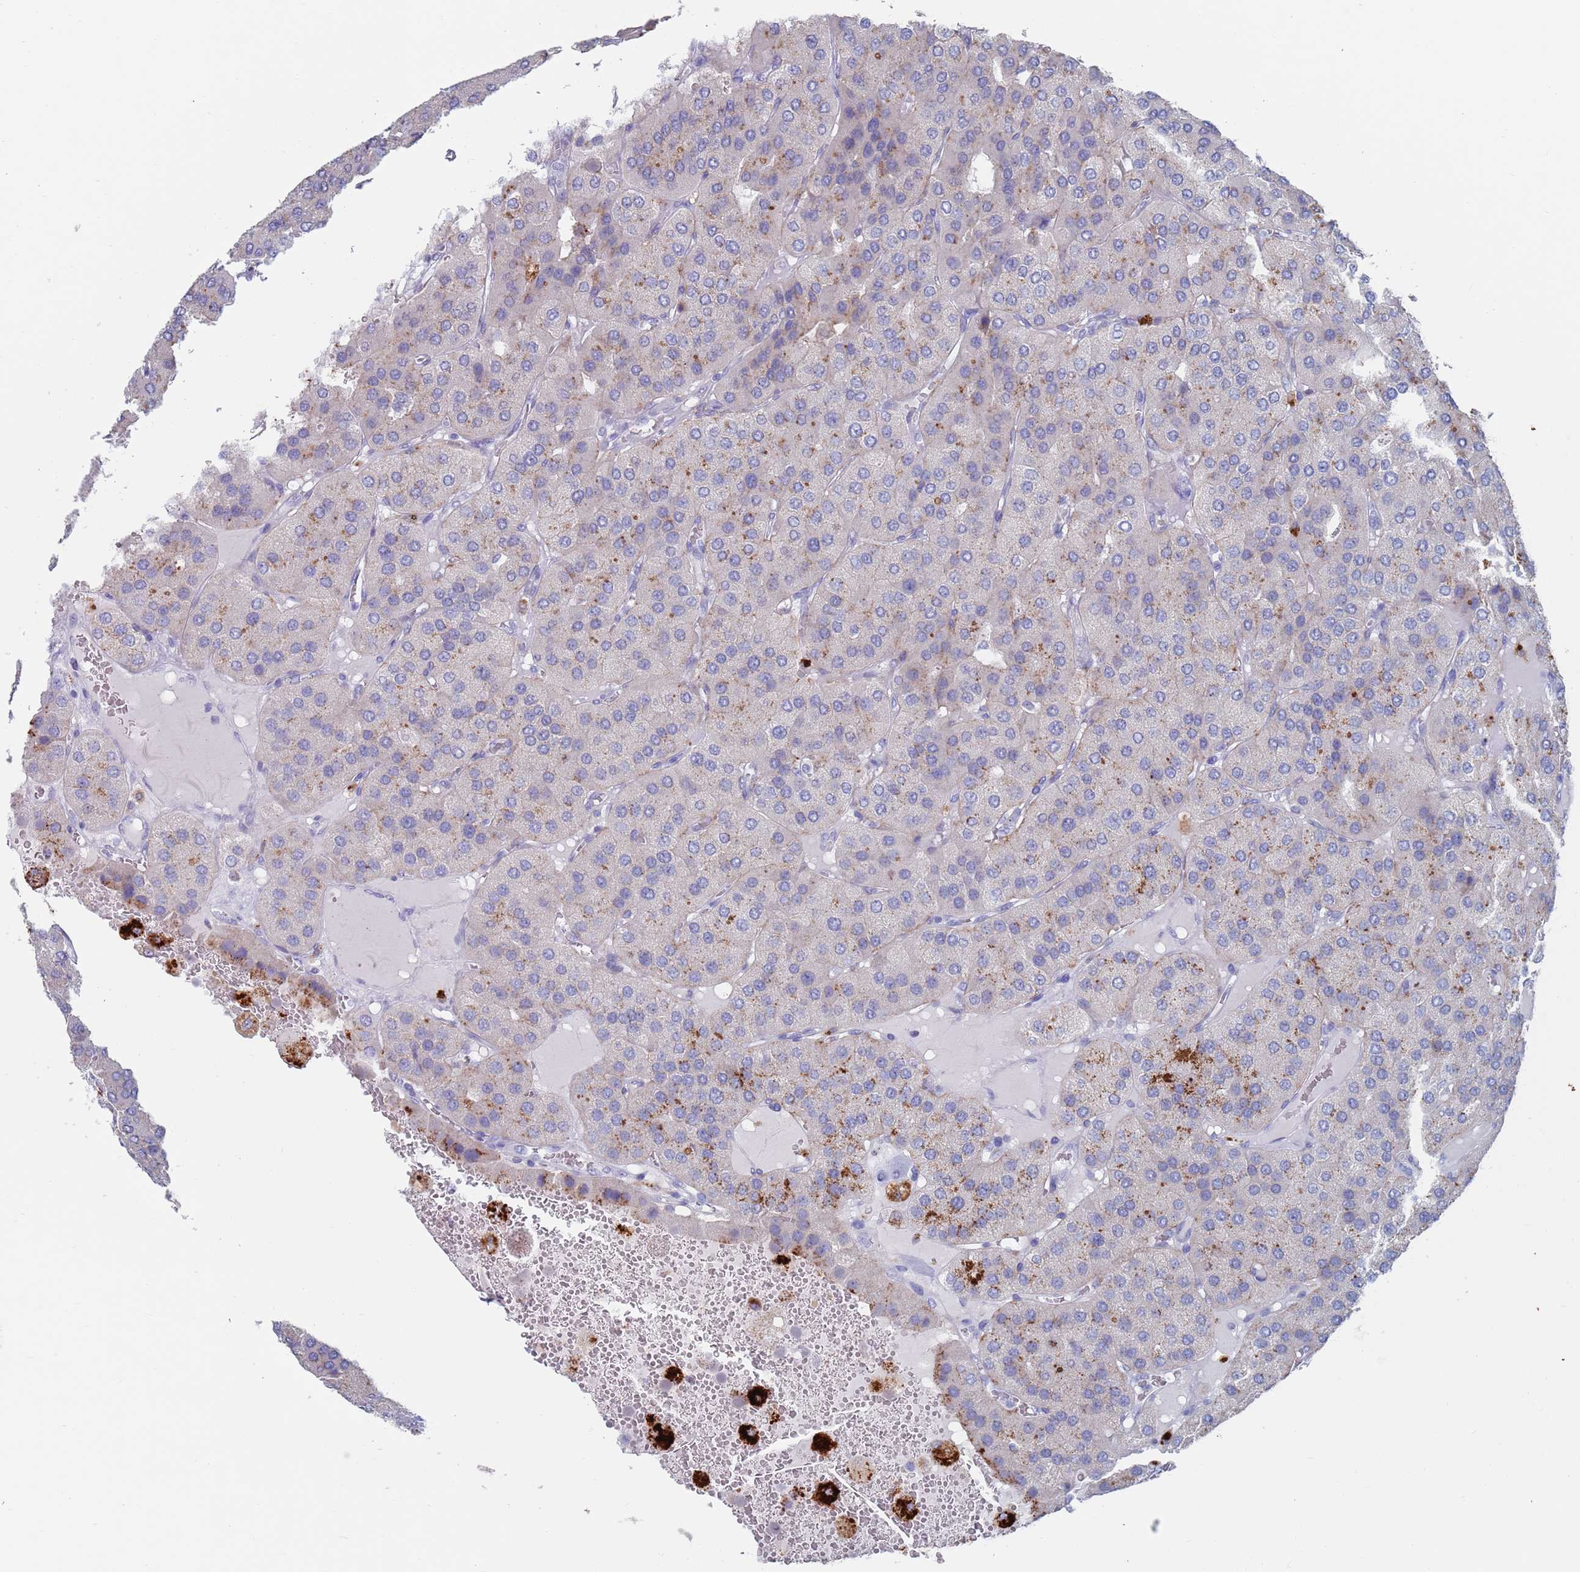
{"staining": {"intensity": "moderate", "quantity": "<25%", "location": "cytoplasmic/membranous"}, "tissue": "parathyroid gland", "cell_type": "Glandular cells", "image_type": "normal", "snomed": [{"axis": "morphology", "description": "Normal tissue, NOS"}, {"axis": "morphology", "description": "Adenoma, NOS"}, {"axis": "topography", "description": "Parathyroid gland"}], "caption": "This histopathology image displays immunohistochemistry staining of normal parathyroid gland, with low moderate cytoplasmic/membranous expression in about <25% of glandular cells.", "gene": "FUCA1", "patient": {"sex": "female", "age": 86}}